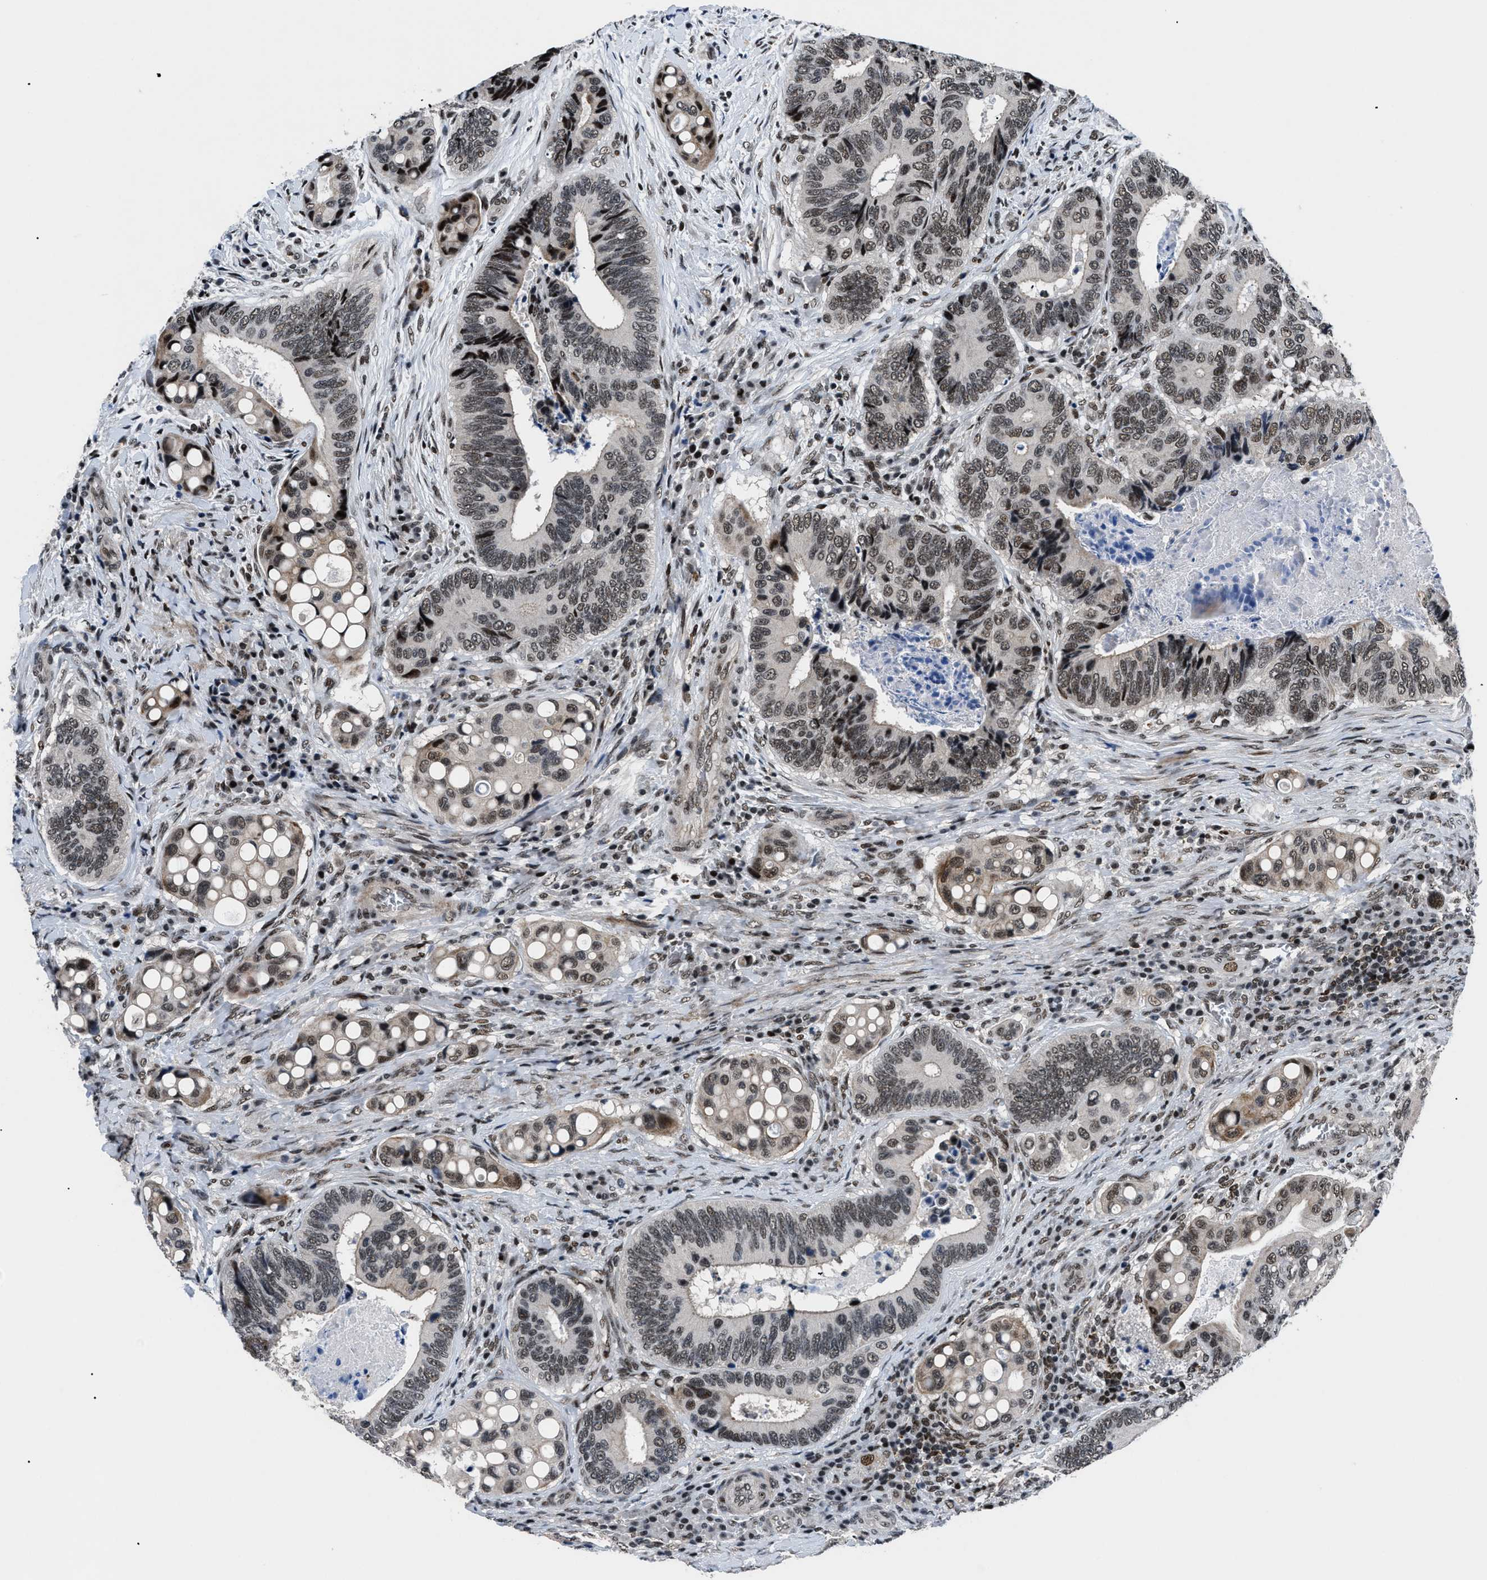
{"staining": {"intensity": "strong", "quantity": ">75%", "location": "nuclear"}, "tissue": "colorectal cancer", "cell_type": "Tumor cells", "image_type": "cancer", "snomed": [{"axis": "morphology", "description": "Inflammation, NOS"}, {"axis": "morphology", "description": "Adenocarcinoma, NOS"}, {"axis": "topography", "description": "Colon"}], "caption": "This is an image of immunohistochemistry staining of adenocarcinoma (colorectal), which shows strong expression in the nuclear of tumor cells.", "gene": "SMARCB1", "patient": {"sex": "male", "age": 72}}